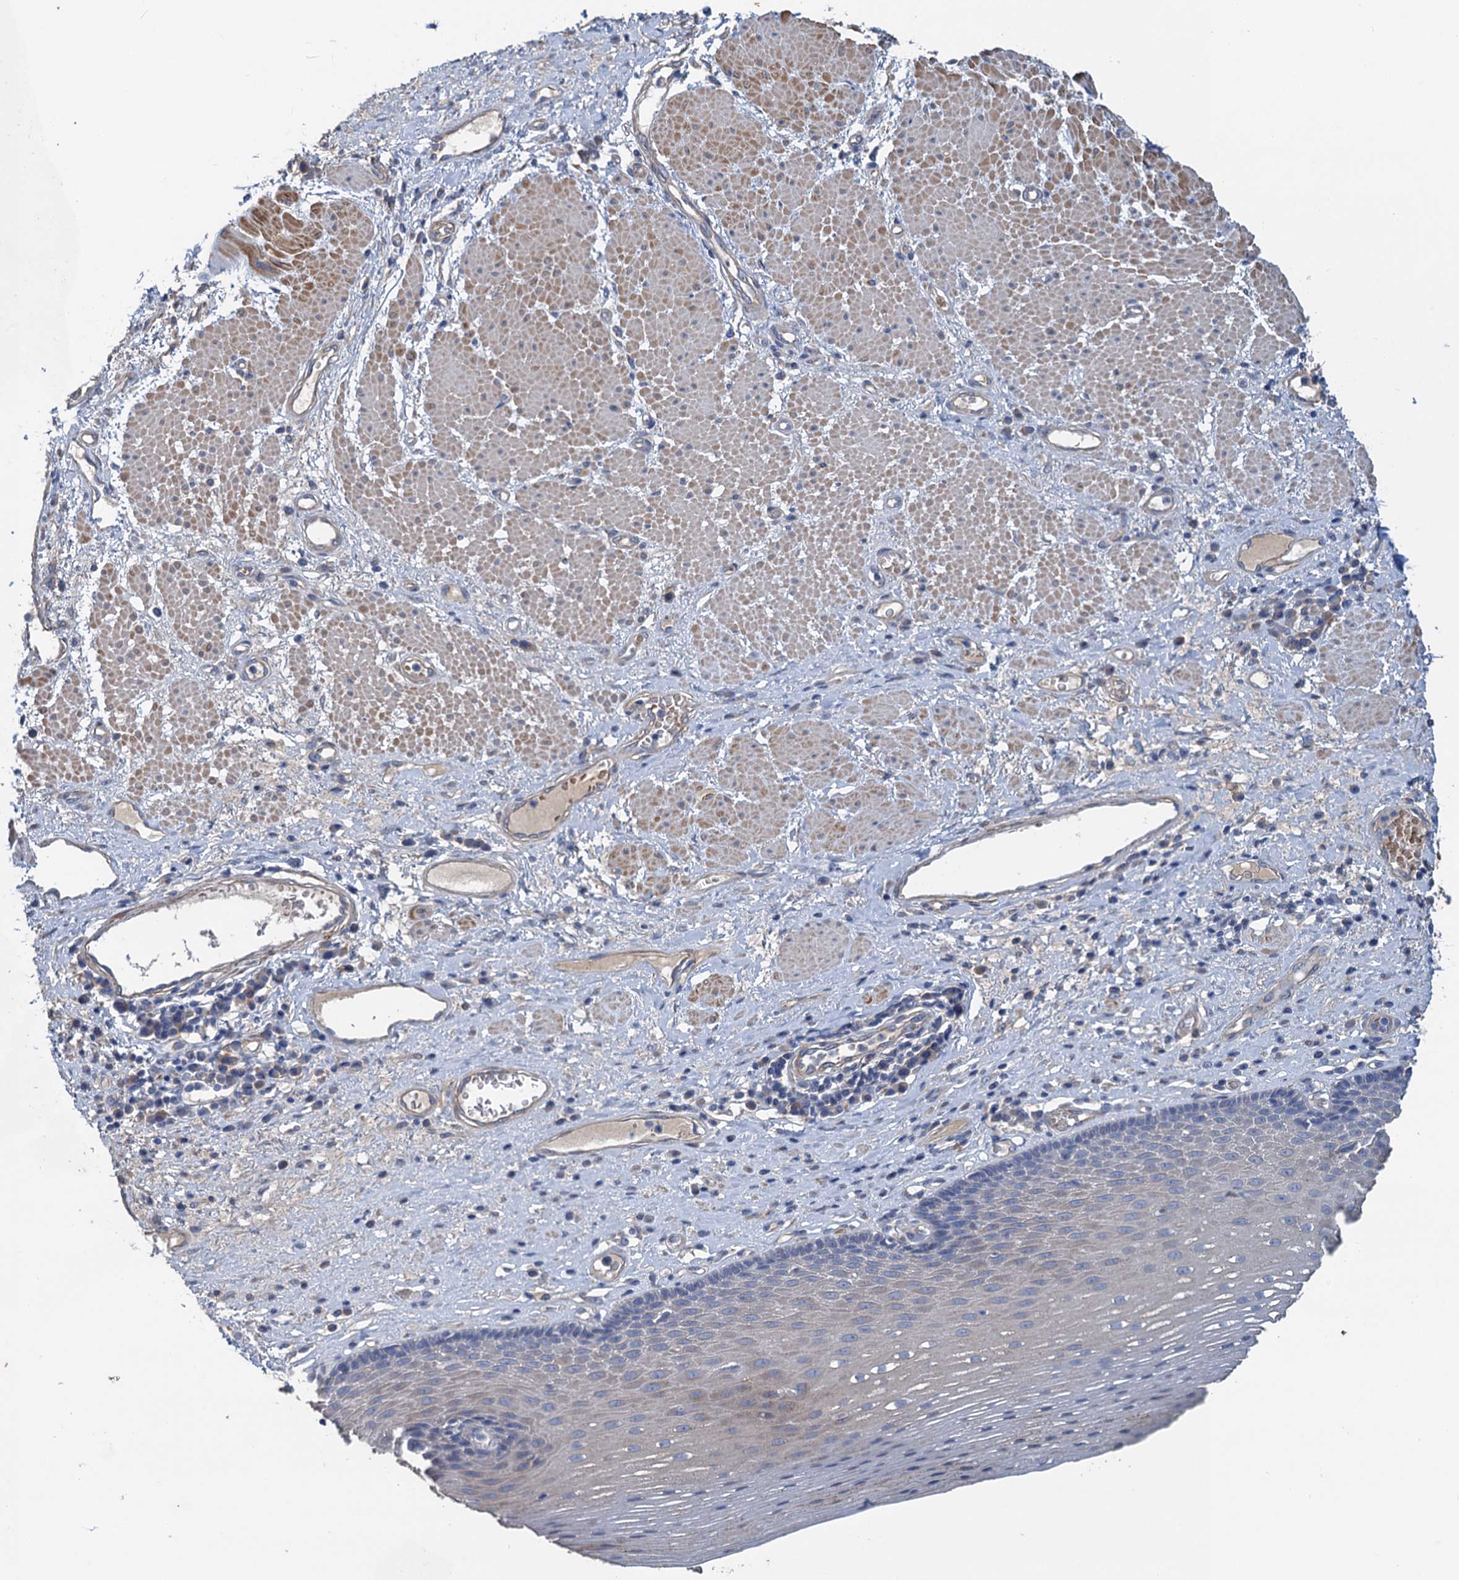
{"staining": {"intensity": "weak", "quantity": "<25%", "location": "cytoplasmic/membranous"}, "tissue": "esophagus", "cell_type": "Squamous epithelial cells", "image_type": "normal", "snomed": [{"axis": "morphology", "description": "Normal tissue, NOS"}, {"axis": "morphology", "description": "Adenocarcinoma, NOS"}, {"axis": "topography", "description": "Esophagus"}], "caption": "DAB (3,3'-diaminobenzidine) immunohistochemical staining of normal esophagus reveals no significant staining in squamous epithelial cells. (Stains: DAB (3,3'-diaminobenzidine) immunohistochemistry (IHC) with hematoxylin counter stain, Microscopy: brightfield microscopy at high magnification).", "gene": "SMCO3", "patient": {"sex": "male", "age": 62}}